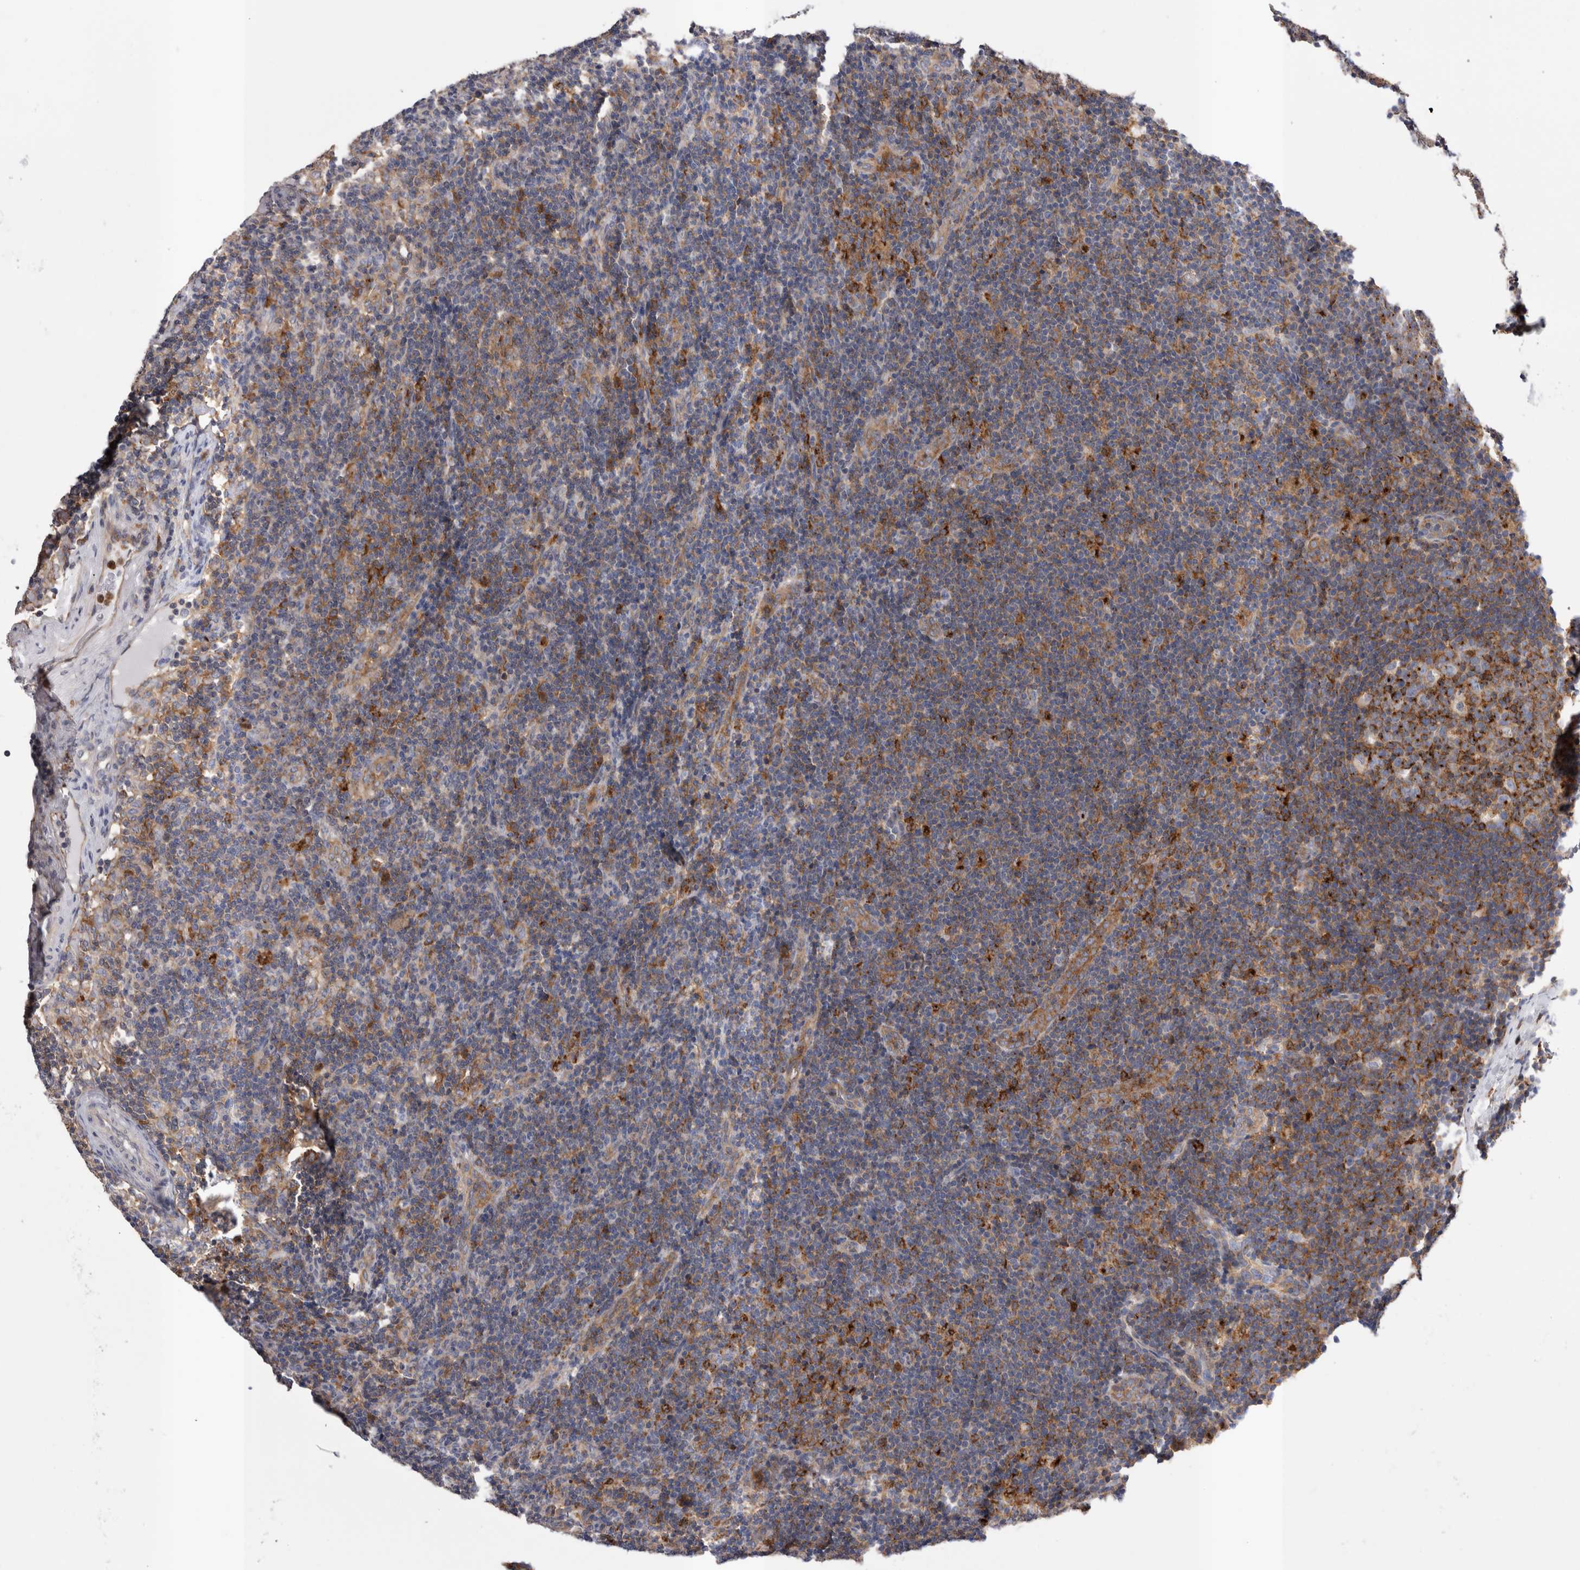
{"staining": {"intensity": "strong", "quantity": ">75%", "location": "cytoplasmic/membranous"}, "tissue": "lymph node", "cell_type": "Germinal center cells", "image_type": "normal", "snomed": [{"axis": "morphology", "description": "Normal tissue, NOS"}, {"axis": "topography", "description": "Lymph node"}], "caption": "Human lymph node stained for a protein (brown) demonstrates strong cytoplasmic/membranous positive expression in approximately >75% of germinal center cells.", "gene": "RAB11FIP1", "patient": {"sex": "female", "age": 22}}